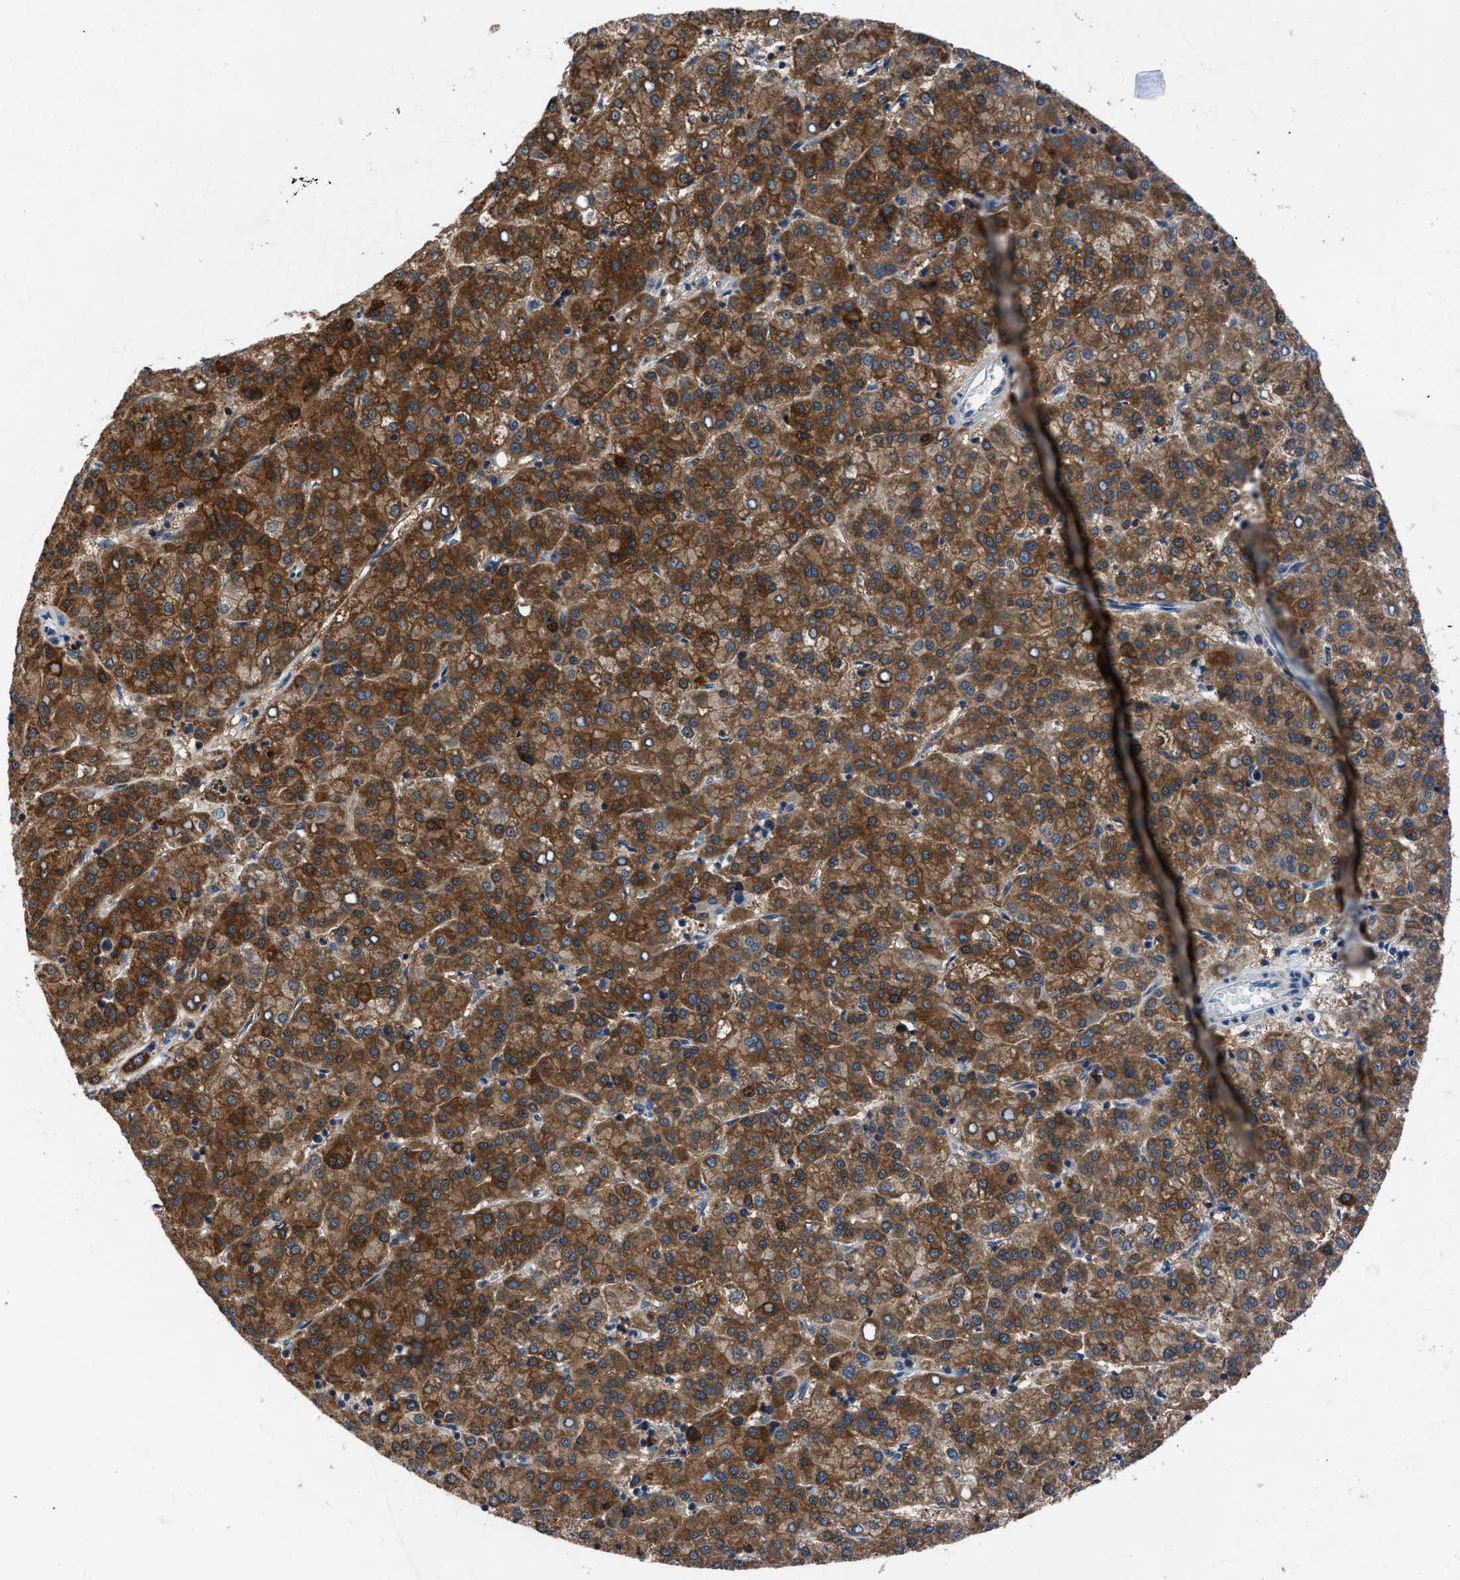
{"staining": {"intensity": "strong", "quantity": ">75%", "location": "cytoplasmic/membranous"}, "tissue": "liver cancer", "cell_type": "Tumor cells", "image_type": "cancer", "snomed": [{"axis": "morphology", "description": "Carcinoma, Hepatocellular, NOS"}, {"axis": "topography", "description": "Liver"}], "caption": "Immunohistochemistry (IHC) photomicrograph of neoplastic tissue: liver cancer stained using immunohistochemistry (IHC) displays high levels of strong protein expression localized specifically in the cytoplasmic/membranous of tumor cells, appearing as a cytoplasmic/membranous brown color.", "gene": "TMEM45B", "patient": {"sex": "female", "age": 58}}